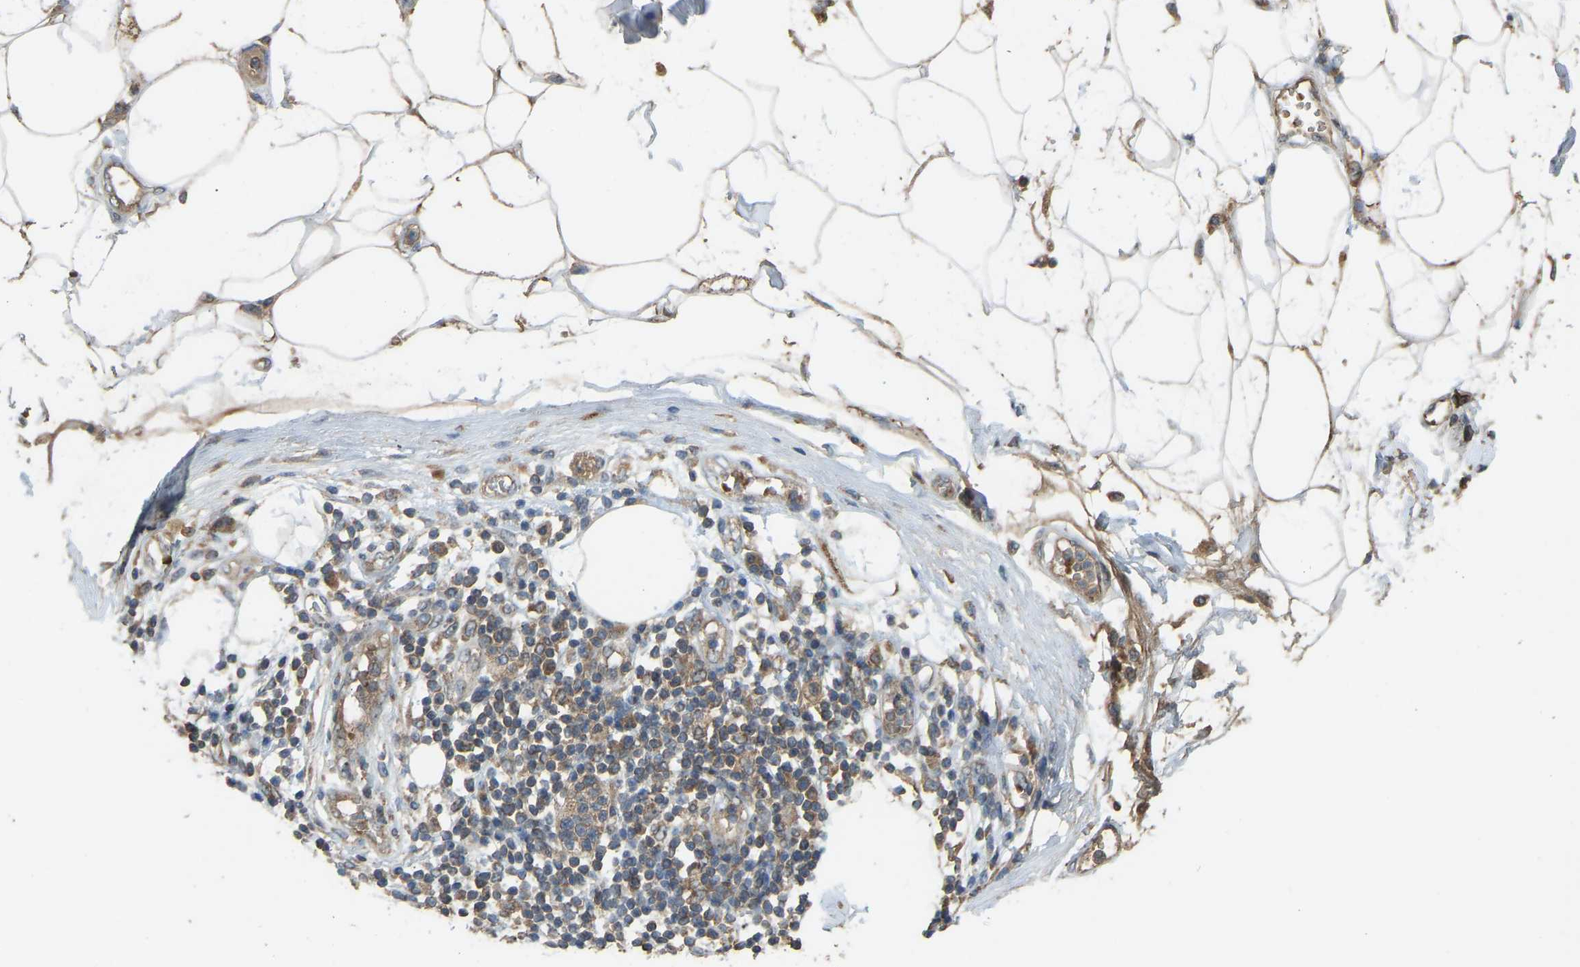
{"staining": {"intensity": "weak", "quantity": ">75%", "location": "cytoplasmic/membranous"}, "tissue": "adipose tissue", "cell_type": "Adipocytes", "image_type": "normal", "snomed": [{"axis": "morphology", "description": "Normal tissue, NOS"}, {"axis": "morphology", "description": "Adenocarcinoma, NOS"}, {"axis": "topography", "description": "Duodenum"}, {"axis": "topography", "description": "Peripheral nerve tissue"}], "caption": "Weak cytoplasmic/membranous expression for a protein is appreciated in about >75% of adipocytes of unremarkable adipose tissue using immunohistochemistry (IHC).", "gene": "ZNF71", "patient": {"sex": "female", "age": 60}}